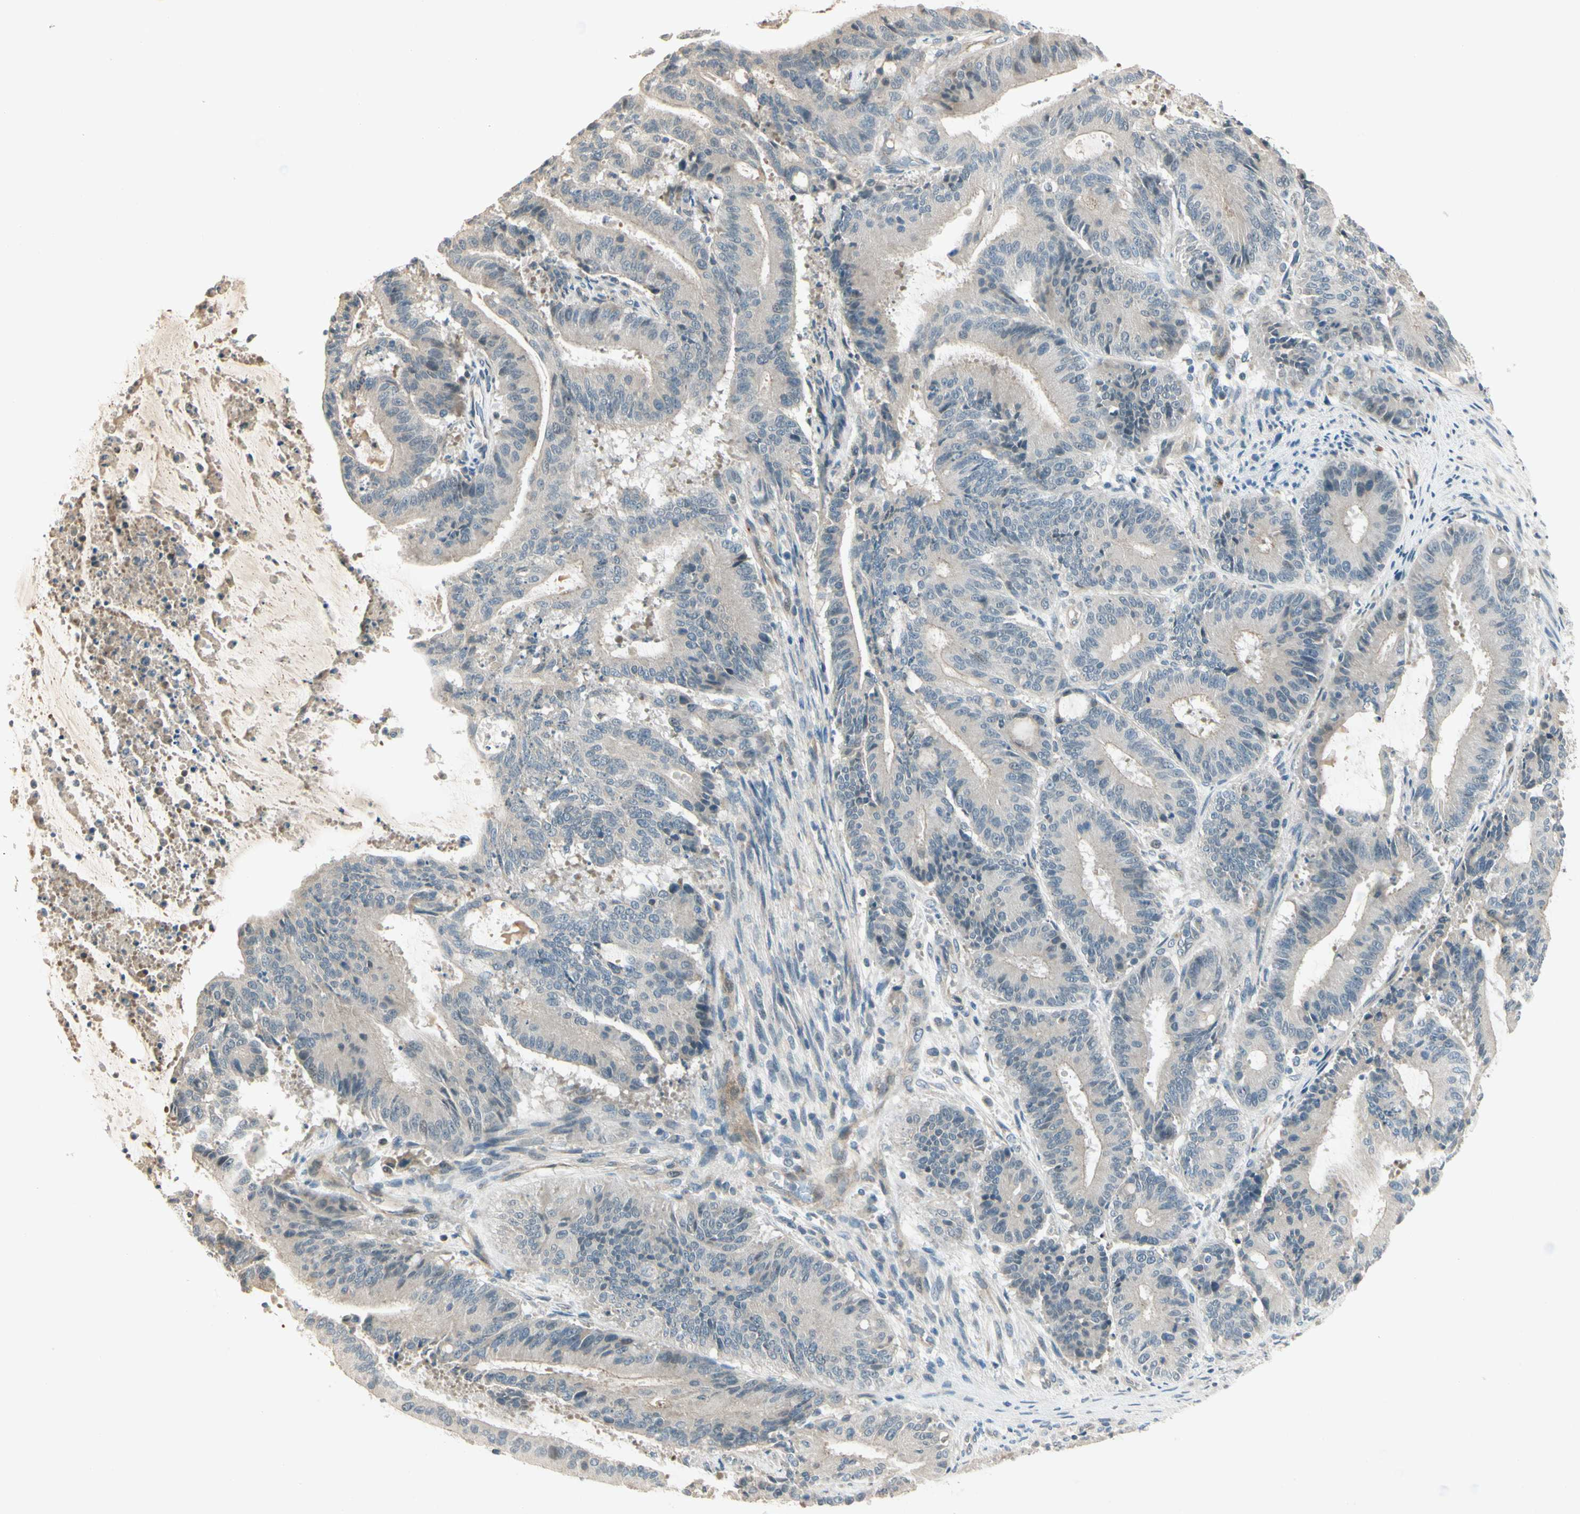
{"staining": {"intensity": "negative", "quantity": "none", "location": "none"}, "tissue": "liver cancer", "cell_type": "Tumor cells", "image_type": "cancer", "snomed": [{"axis": "morphology", "description": "Cholangiocarcinoma"}, {"axis": "topography", "description": "Liver"}], "caption": "Tumor cells show no significant expression in cholangiocarcinoma (liver).", "gene": "PCDHB15", "patient": {"sex": "female", "age": 73}}